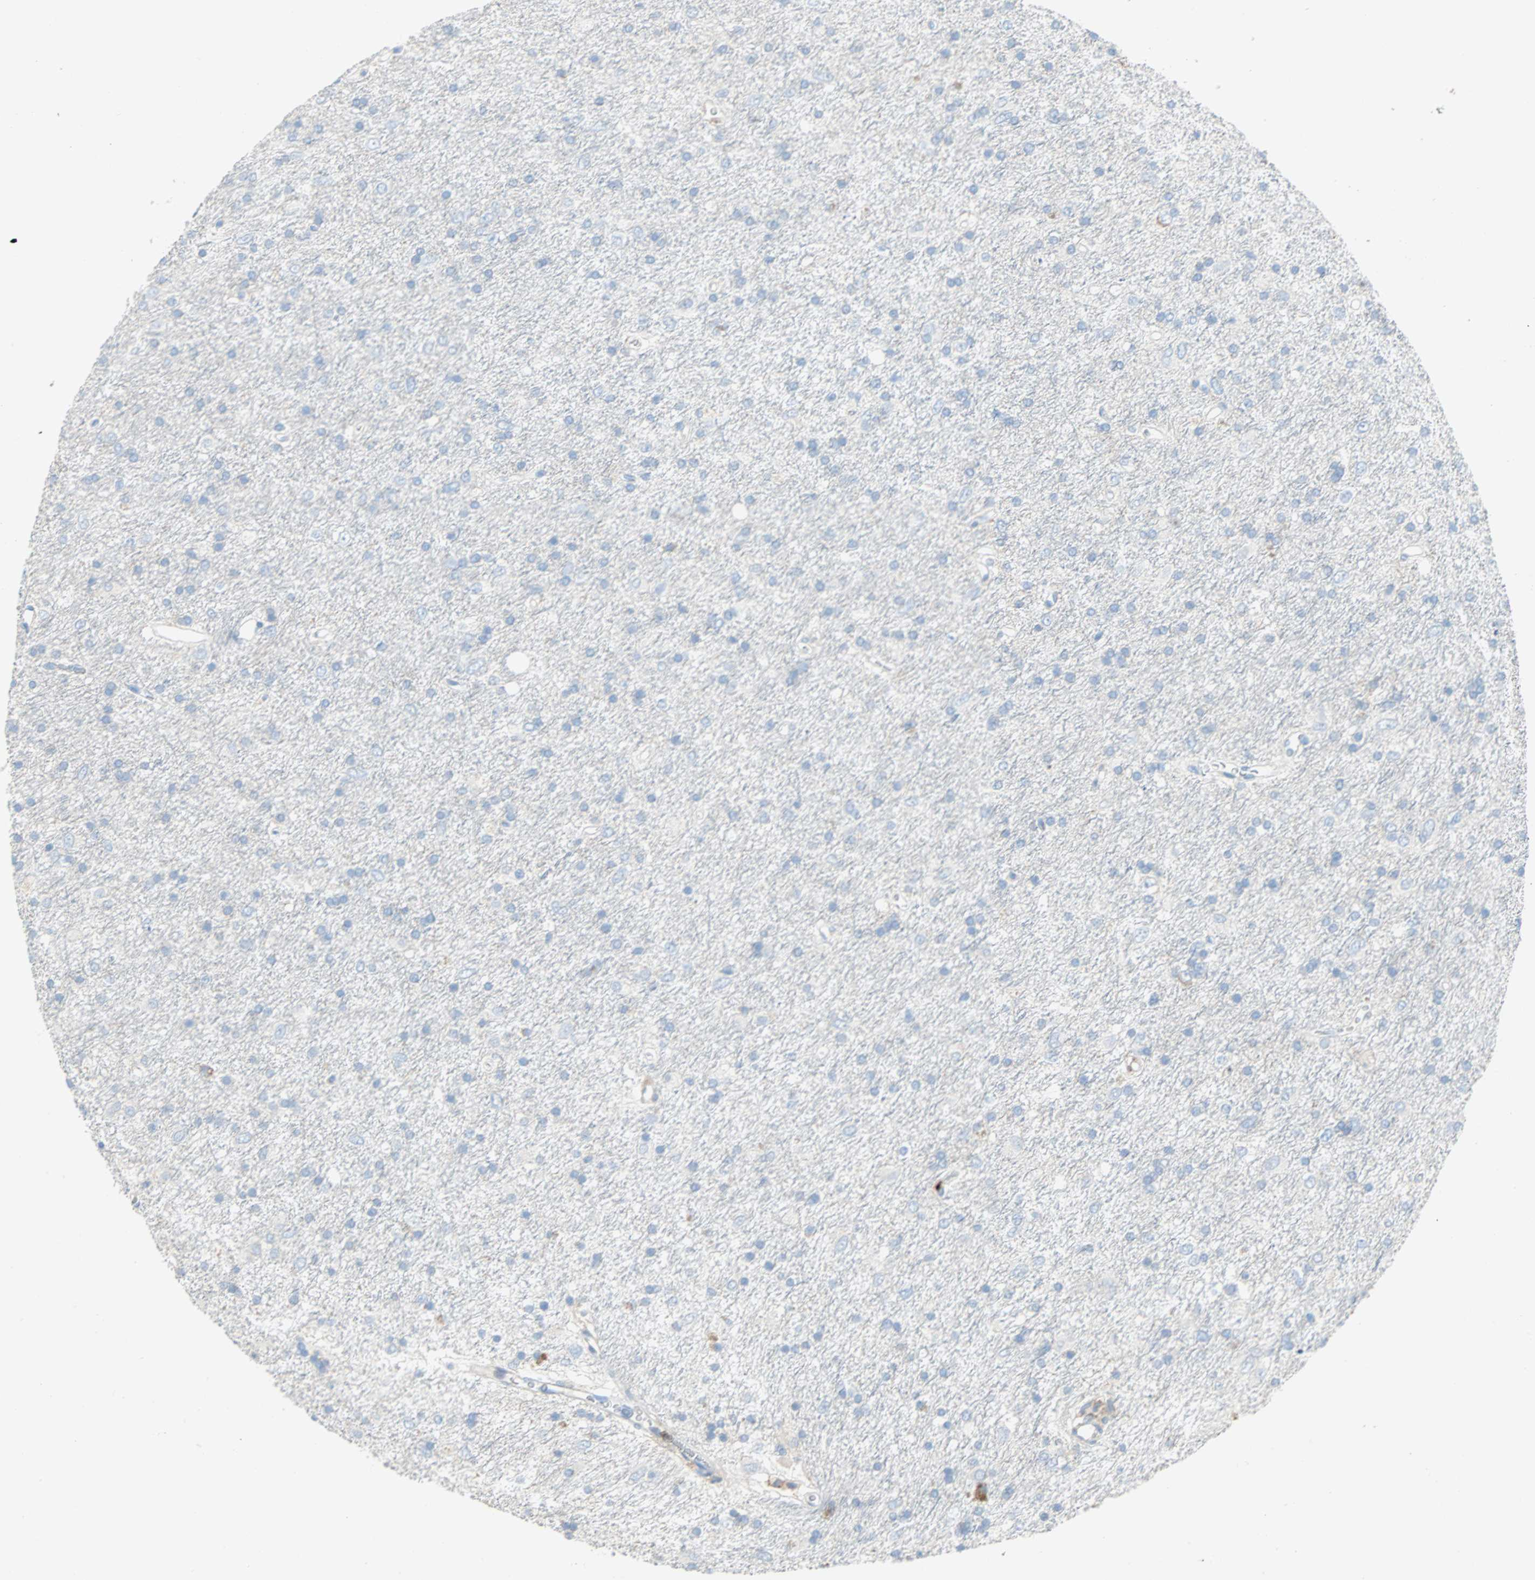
{"staining": {"intensity": "negative", "quantity": "none", "location": "none"}, "tissue": "glioma", "cell_type": "Tumor cells", "image_type": "cancer", "snomed": [{"axis": "morphology", "description": "Glioma, malignant, Low grade"}, {"axis": "topography", "description": "Brain"}], "caption": "Immunohistochemical staining of human glioma demonstrates no significant staining in tumor cells.", "gene": "CLEC4A", "patient": {"sex": "male", "age": 77}}